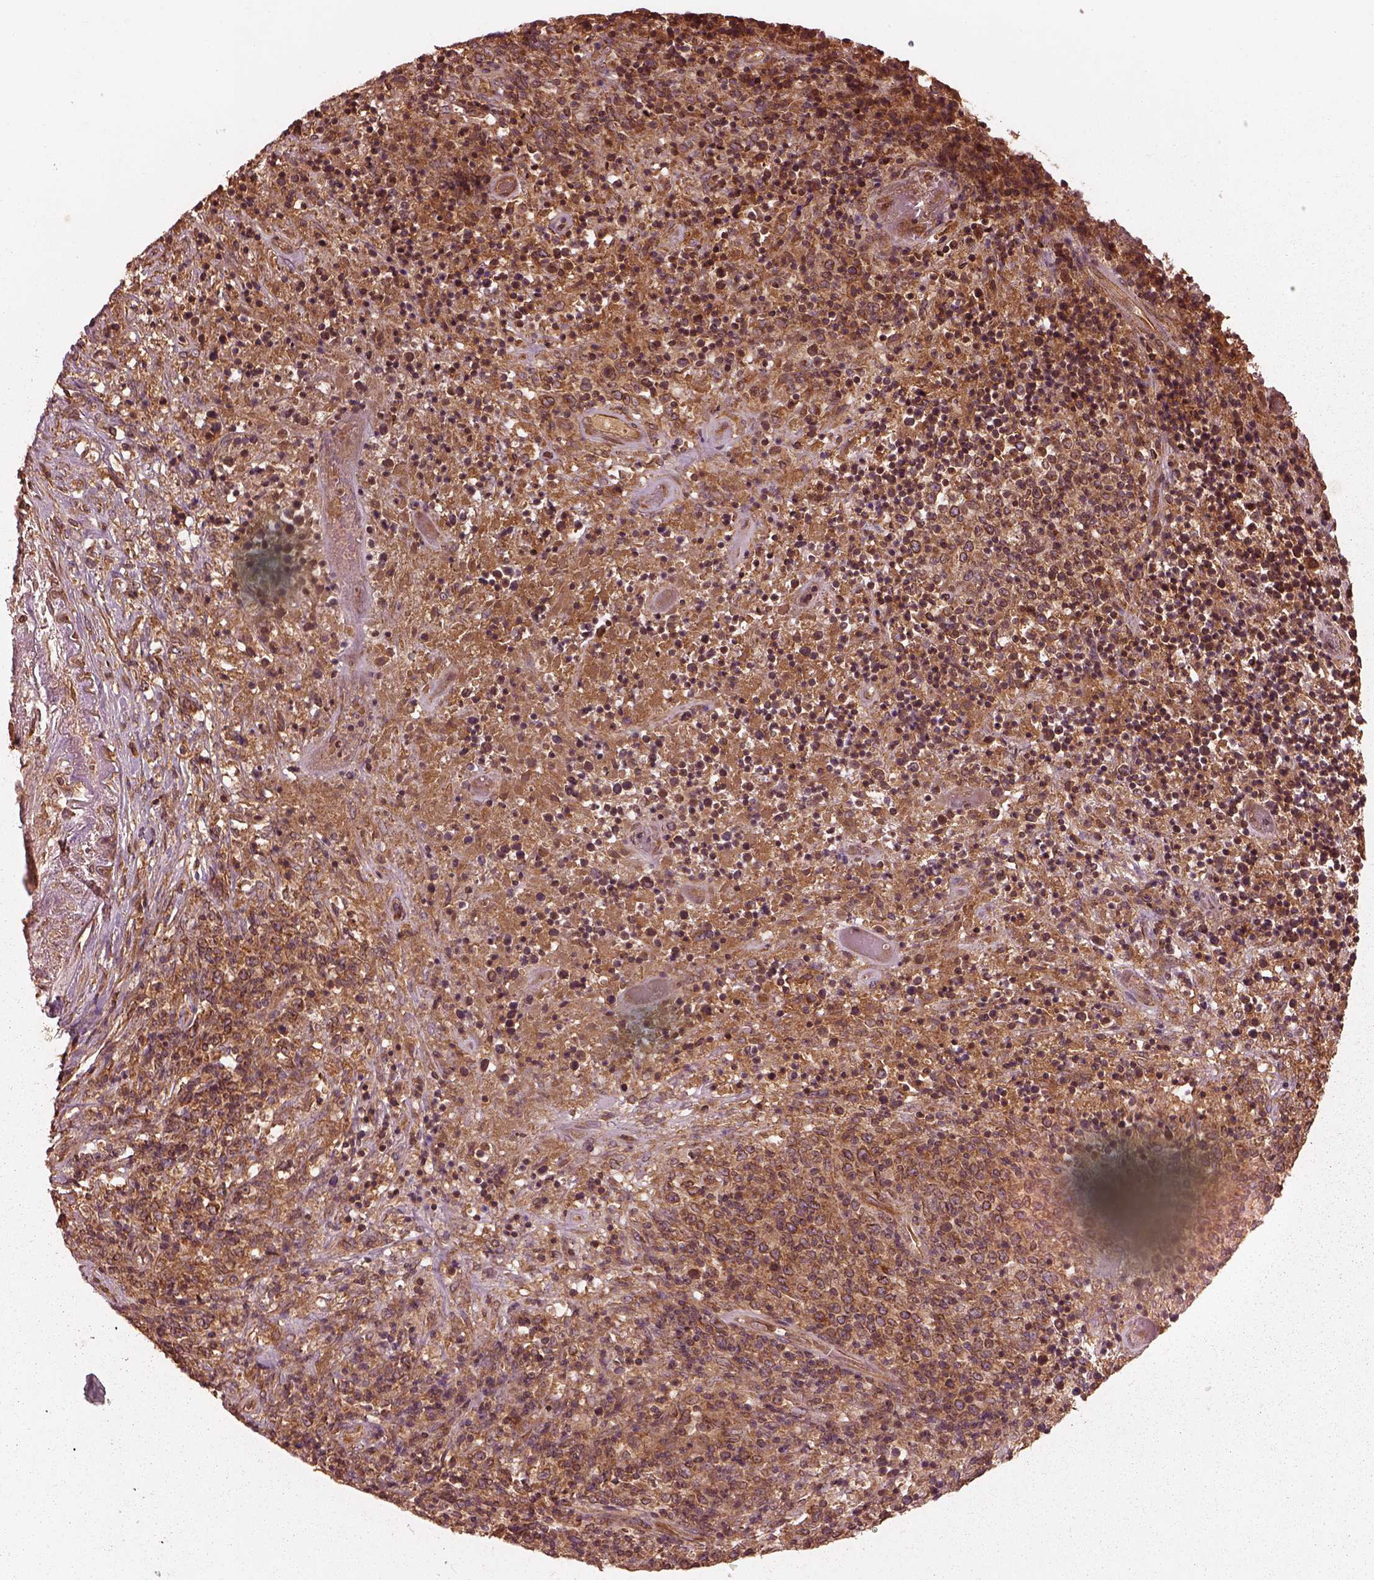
{"staining": {"intensity": "moderate", "quantity": ">75%", "location": "cytoplasmic/membranous"}, "tissue": "lymphoma", "cell_type": "Tumor cells", "image_type": "cancer", "snomed": [{"axis": "morphology", "description": "Malignant lymphoma, non-Hodgkin's type, High grade"}, {"axis": "topography", "description": "Lung"}], "caption": "High-grade malignant lymphoma, non-Hodgkin's type stained with a protein marker reveals moderate staining in tumor cells.", "gene": "PIK3R2", "patient": {"sex": "male", "age": 79}}